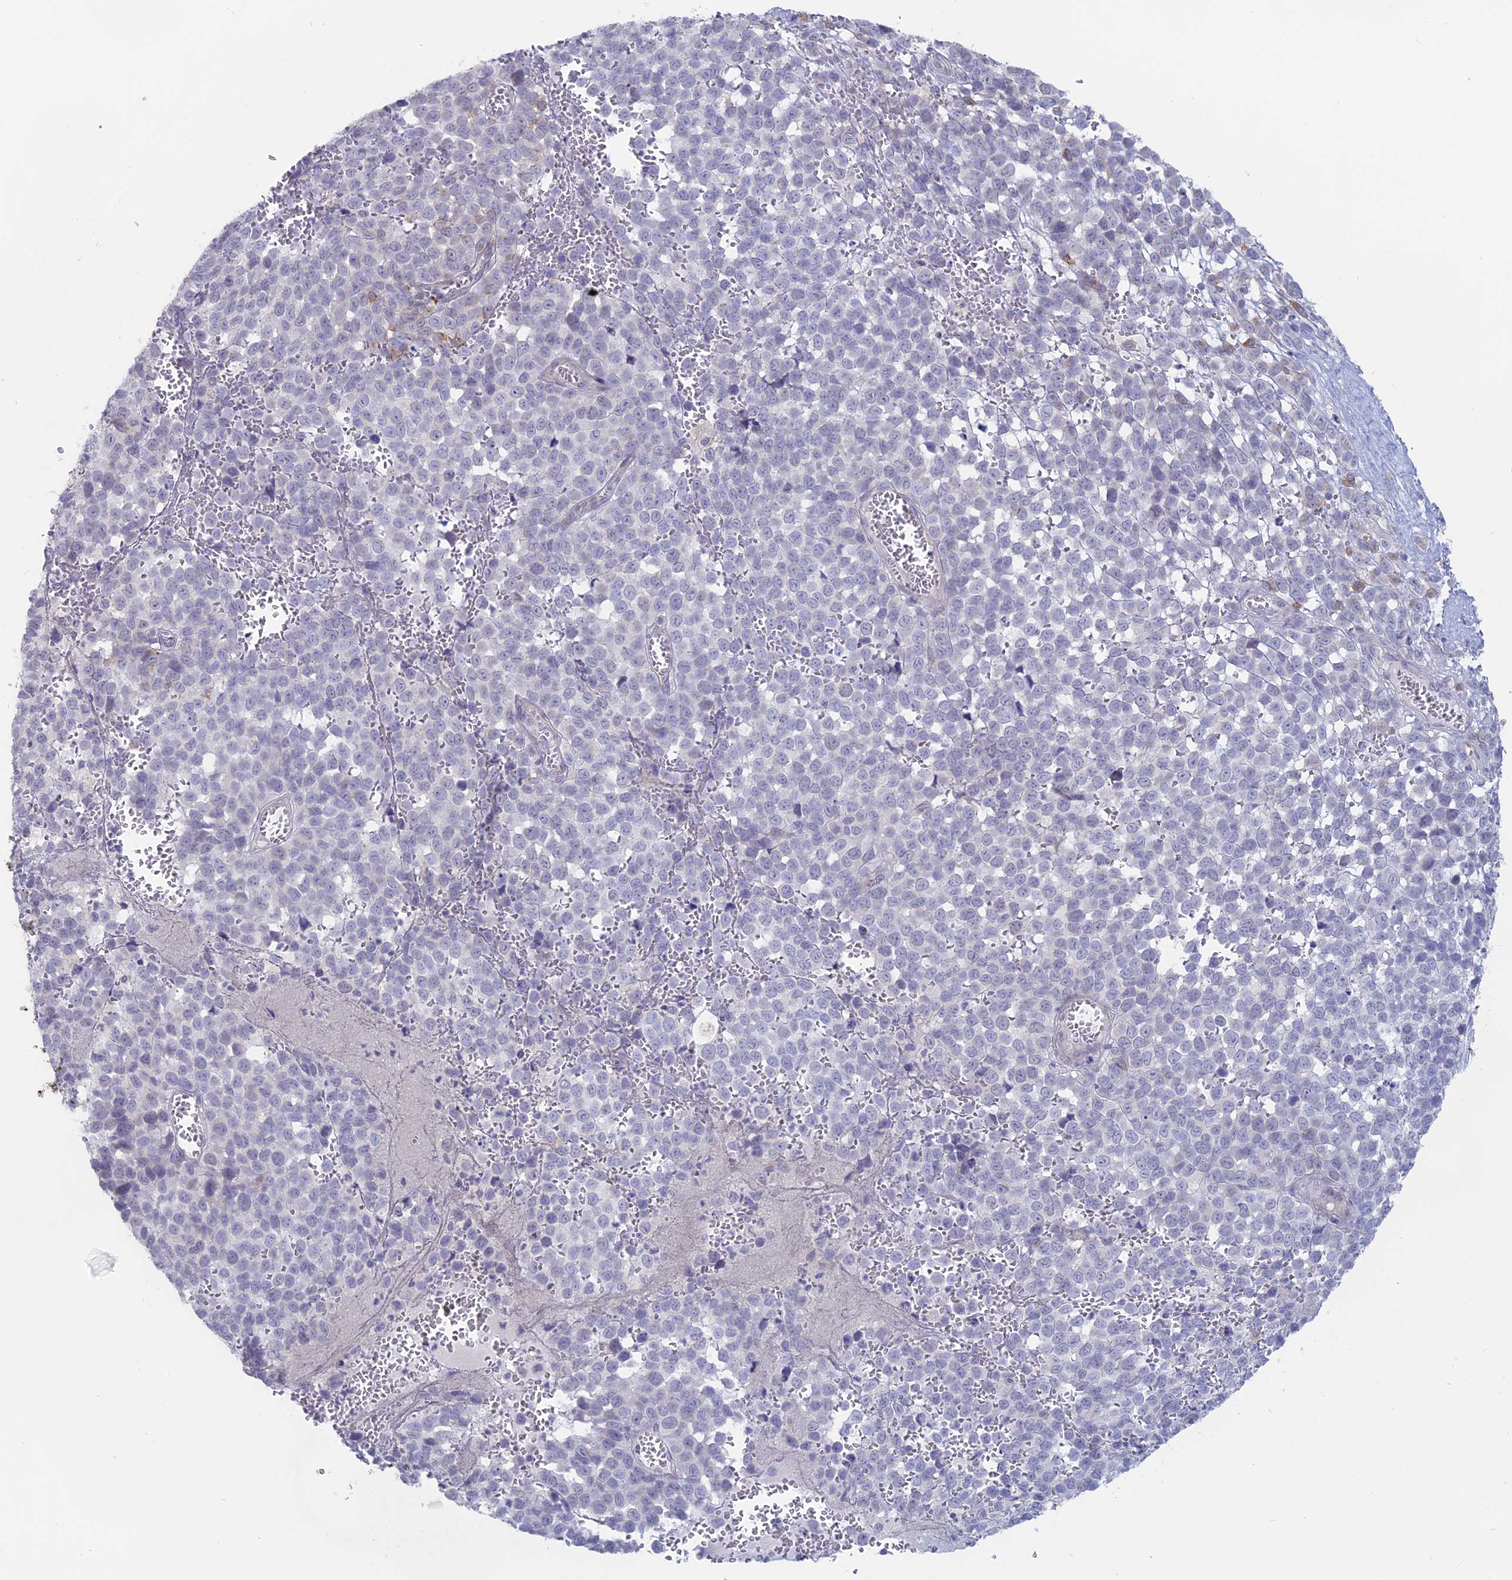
{"staining": {"intensity": "negative", "quantity": "none", "location": "none"}, "tissue": "melanoma", "cell_type": "Tumor cells", "image_type": "cancer", "snomed": [{"axis": "morphology", "description": "Malignant melanoma, NOS"}, {"axis": "topography", "description": "Nose, NOS"}], "caption": "Tumor cells are negative for brown protein staining in malignant melanoma.", "gene": "MYO5B", "patient": {"sex": "female", "age": 48}}